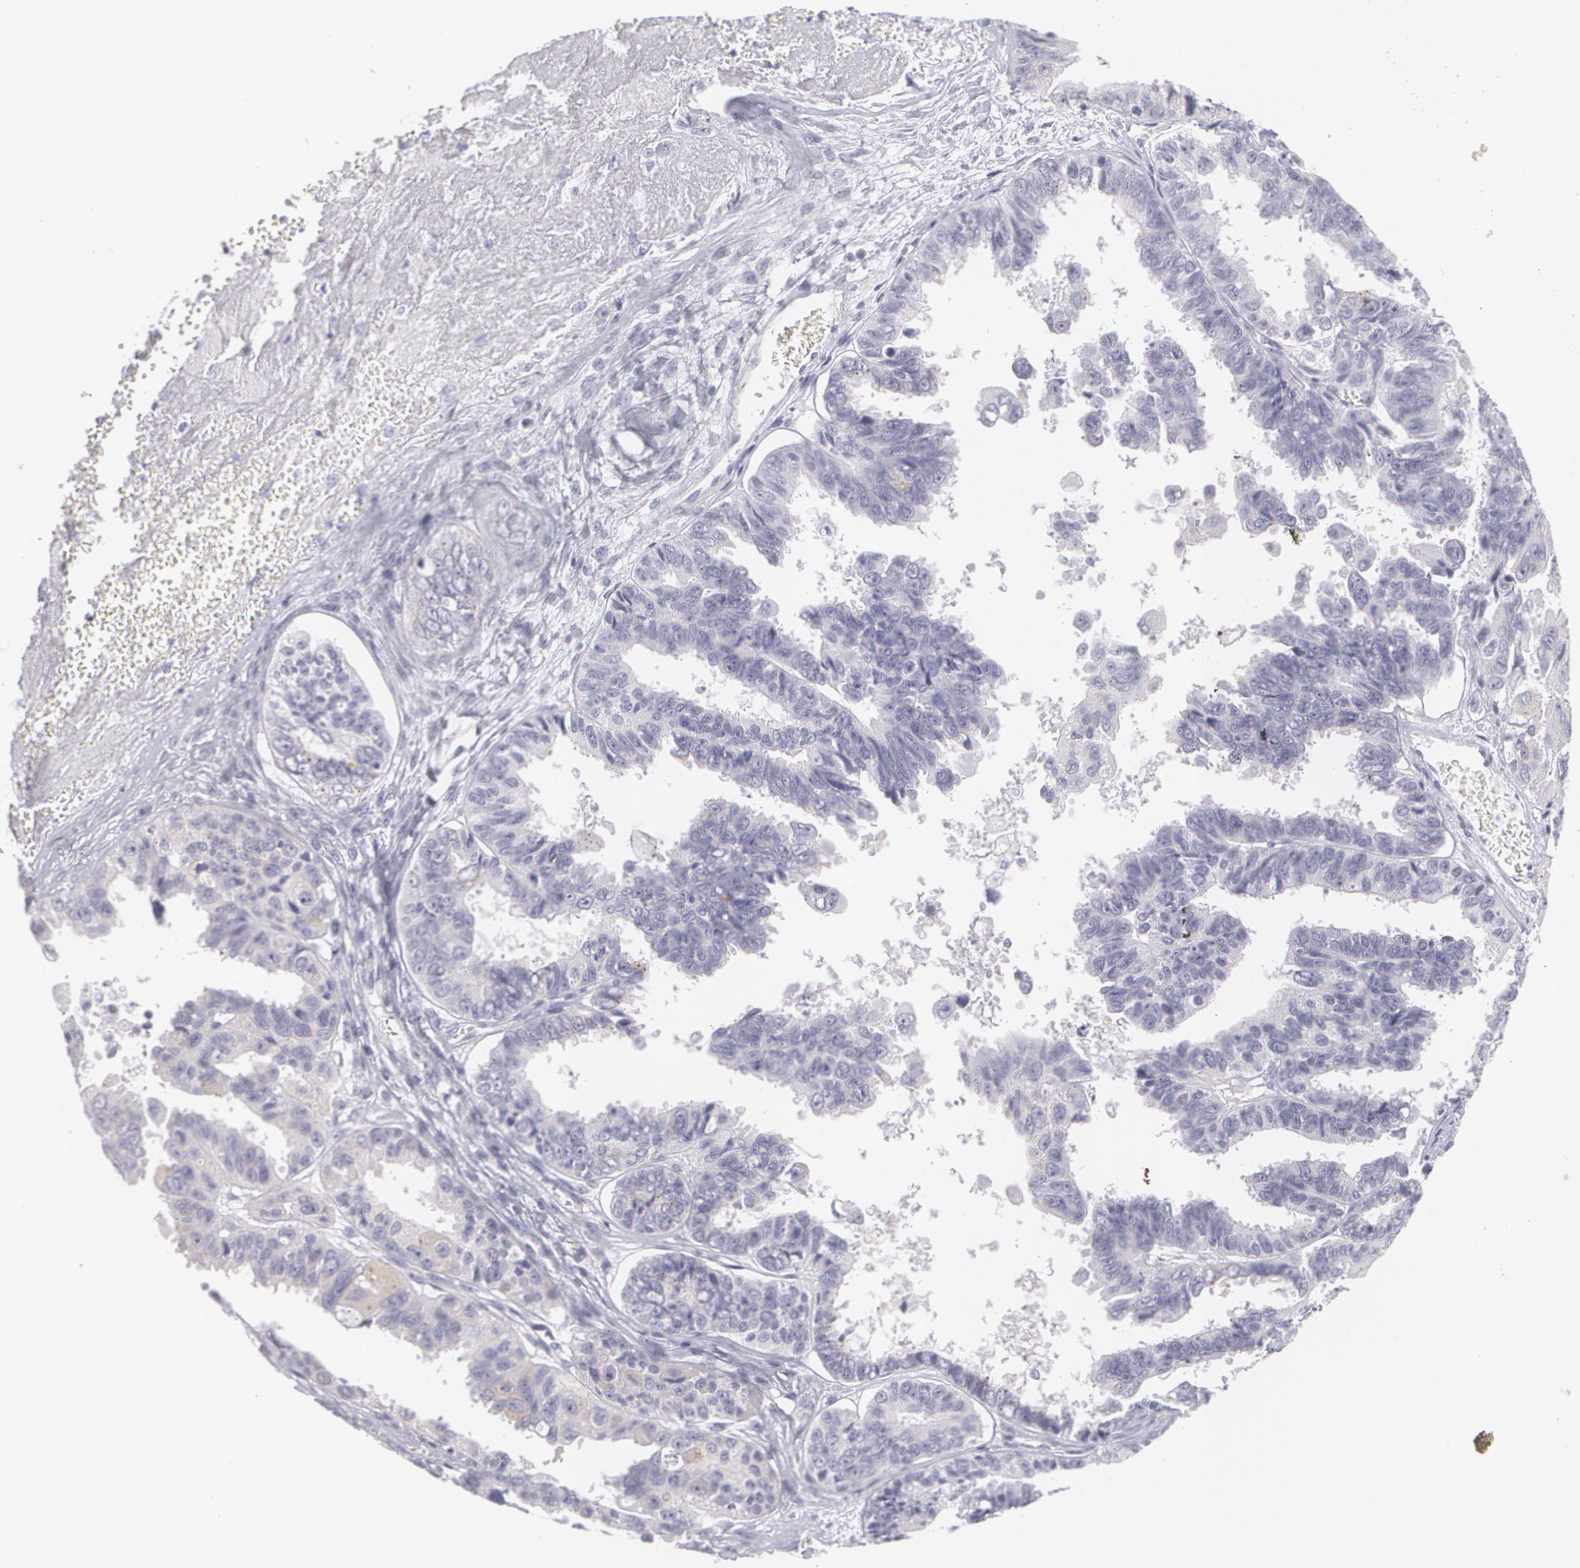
{"staining": {"intensity": "negative", "quantity": "none", "location": "none"}, "tissue": "ovarian cancer", "cell_type": "Tumor cells", "image_type": "cancer", "snomed": [{"axis": "morphology", "description": "Carcinoma, endometroid"}, {"axis": "topography", "description": "Ovary"}], "caption": "Immunohistochemistry (IHC) photomicrograph of neoplastic tissue: human endometroid carcinoma (ovarian) stained with DAB displays no significant protein staining in tumor cells.", "gene": "MBNL3", "patient": {"sex": "female", "age": 85}}